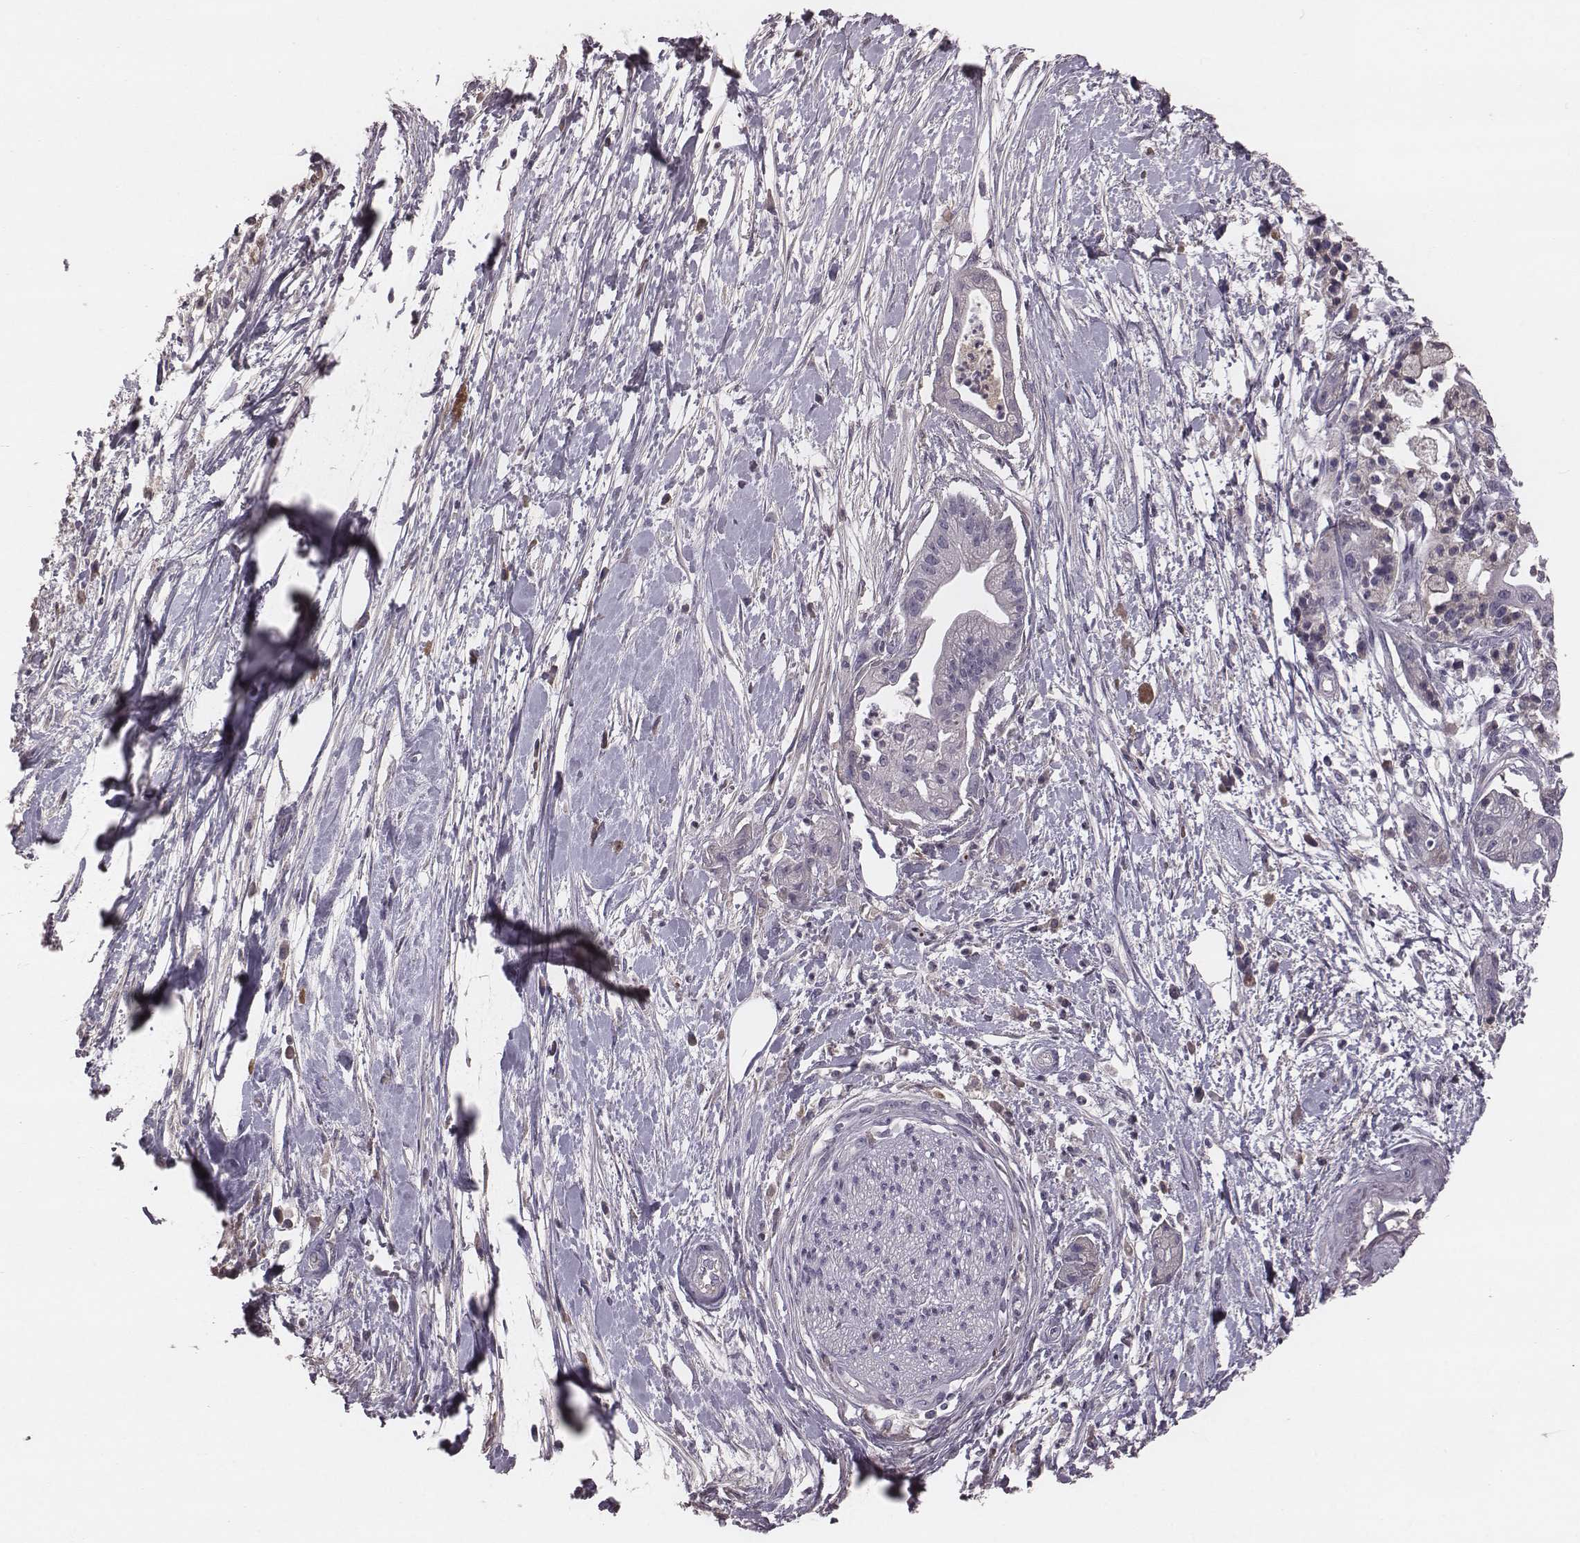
{"staining": {"intensity": "negative", "quantity": "none", "location": "none"}, "tissue": "pancreatic cancer", "cell_type": "Tumor cells", "image_type": "cancer", "snomed": [{"axis": "morphology", "description": "Normal tissue, NOS"}, {"axis": "morphology", "description": "Adenocarcinoma, NOS"}, {"axis": "topography", "description": "Lymph node"}, {"axis": "topography", "description": "Pancreas"}], "caption": "IHC image of neoplastic tissue: human pancreatic adenocarcinoma stained with DAB displays no significant protein expression in tumor cells.", "gene": "SMIM24", "patient": {"sex": "female", "age": 58}}